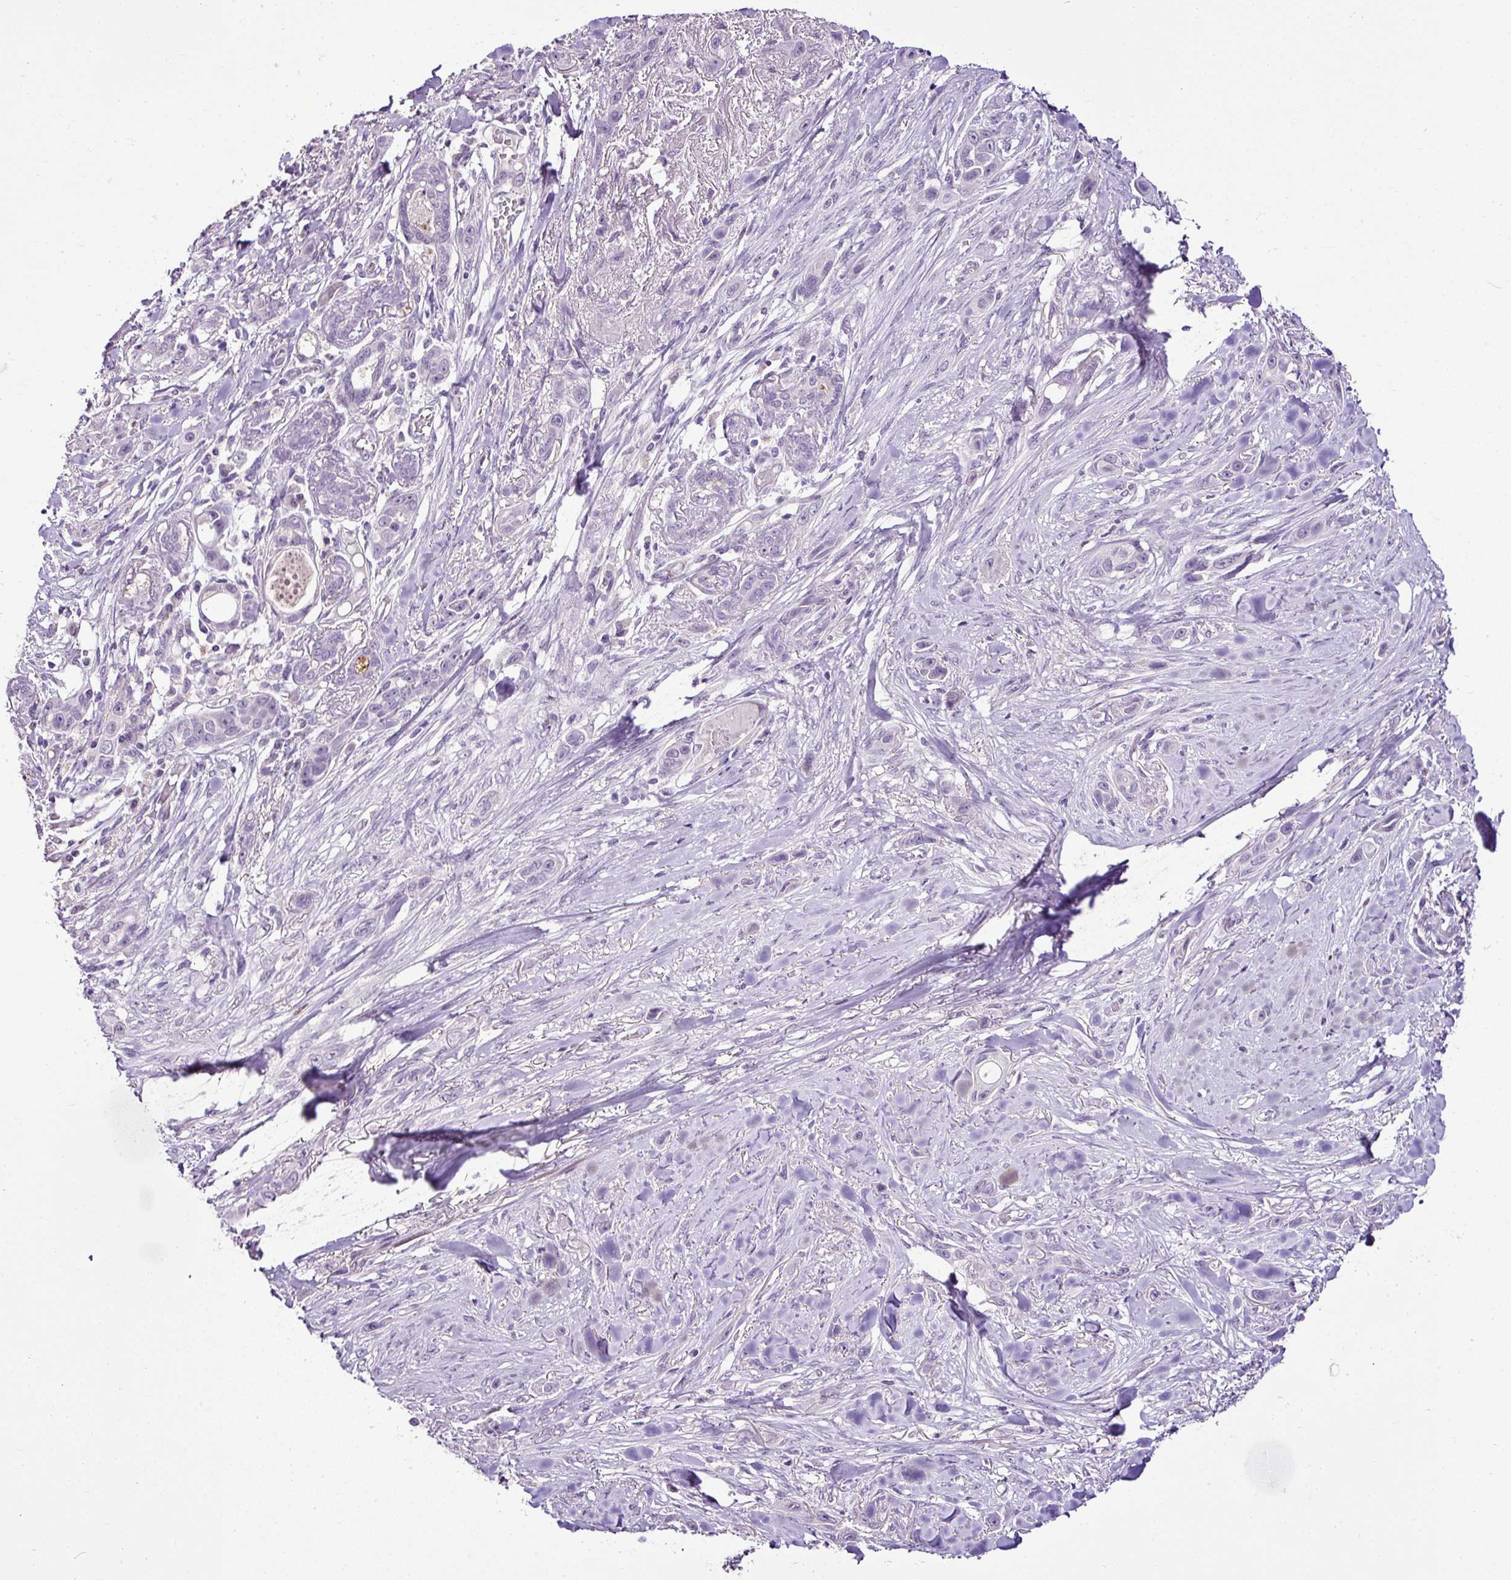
{"staining": {"intensity": "negative", "quantity": "none", "location": "none"}, "tissue": "skin cancer", "cell_type": "Tumor cells", "image_type": "cancer", "snomed": [{"axis": "morphology", "description": "Squamous cell carcinoma, NOS"}, {"axis": "topography", "description": "Skin"}], "caption": "A high-resolution micrograph shows immunohistochemistry (IHC) staining of skin cancer (squamous cell carcinoma), which shows no significant positivity in tumor cells.", "gene": "ESR1", "patient": {"sex": "female", "age": 69}}